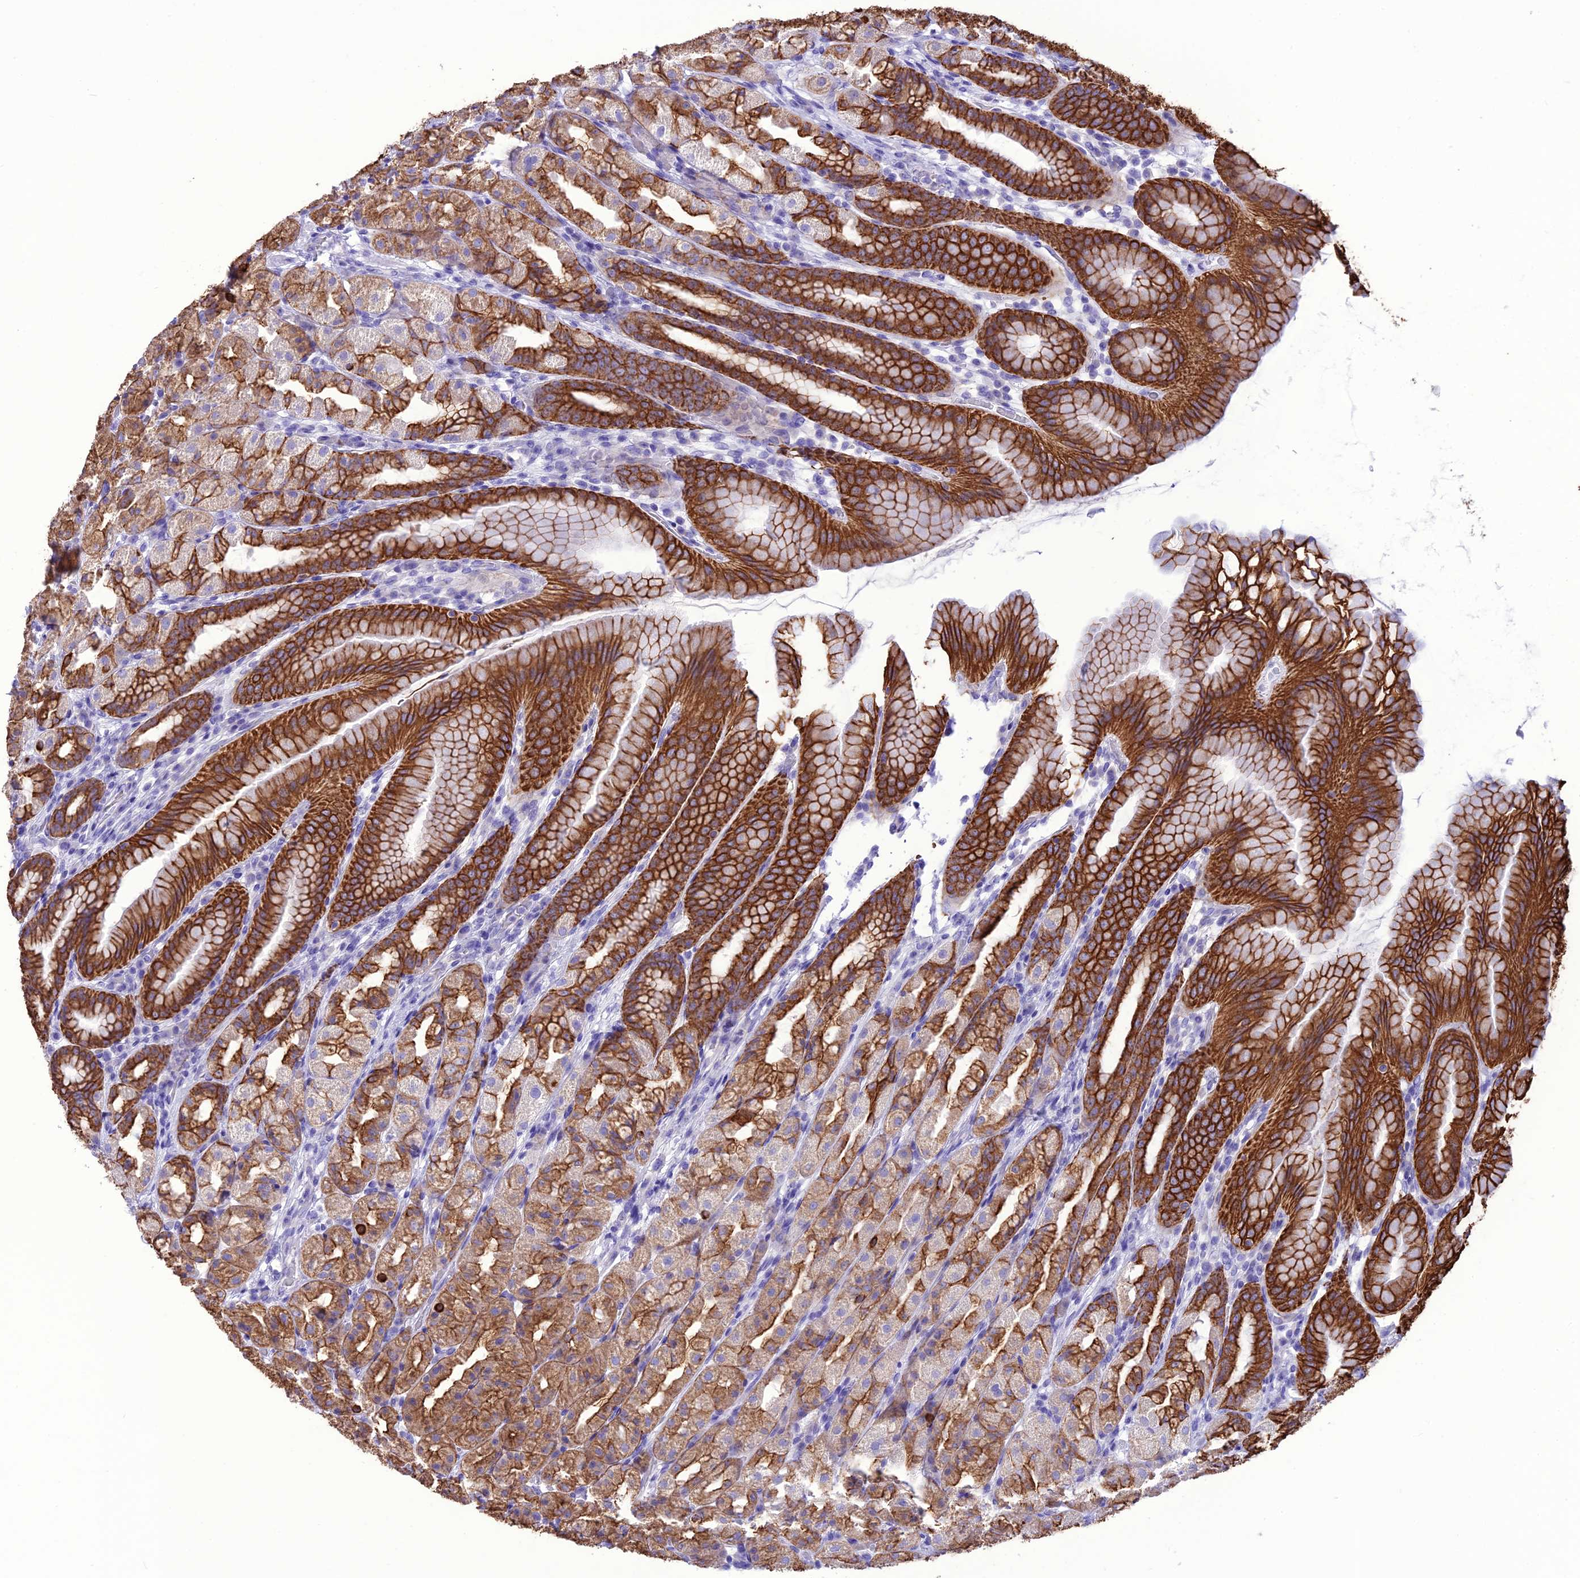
{"staining": {"intensity": "strong", "quantity": ">75%", "location": "cytoplasmic/membranous"}, "tissue": "stomach", "cell_type": "Glandular cells", "image_type": "normal", "snomed": [{"axis": "morphology", "description": "Normal tissue, NOS"}, {"axis": "topography", "description": "Stomach, upper"}], "caption": "Glandular cells demonstrate high levels of strong cytoplasmic/membranous positivity in about >75% of cells in unremarkable human stomach. (brown staining indicates protein expression, while blue staining denotes nuclei).", "gene": "VPS52", "patient": {"sex": "male", "age": 68}}